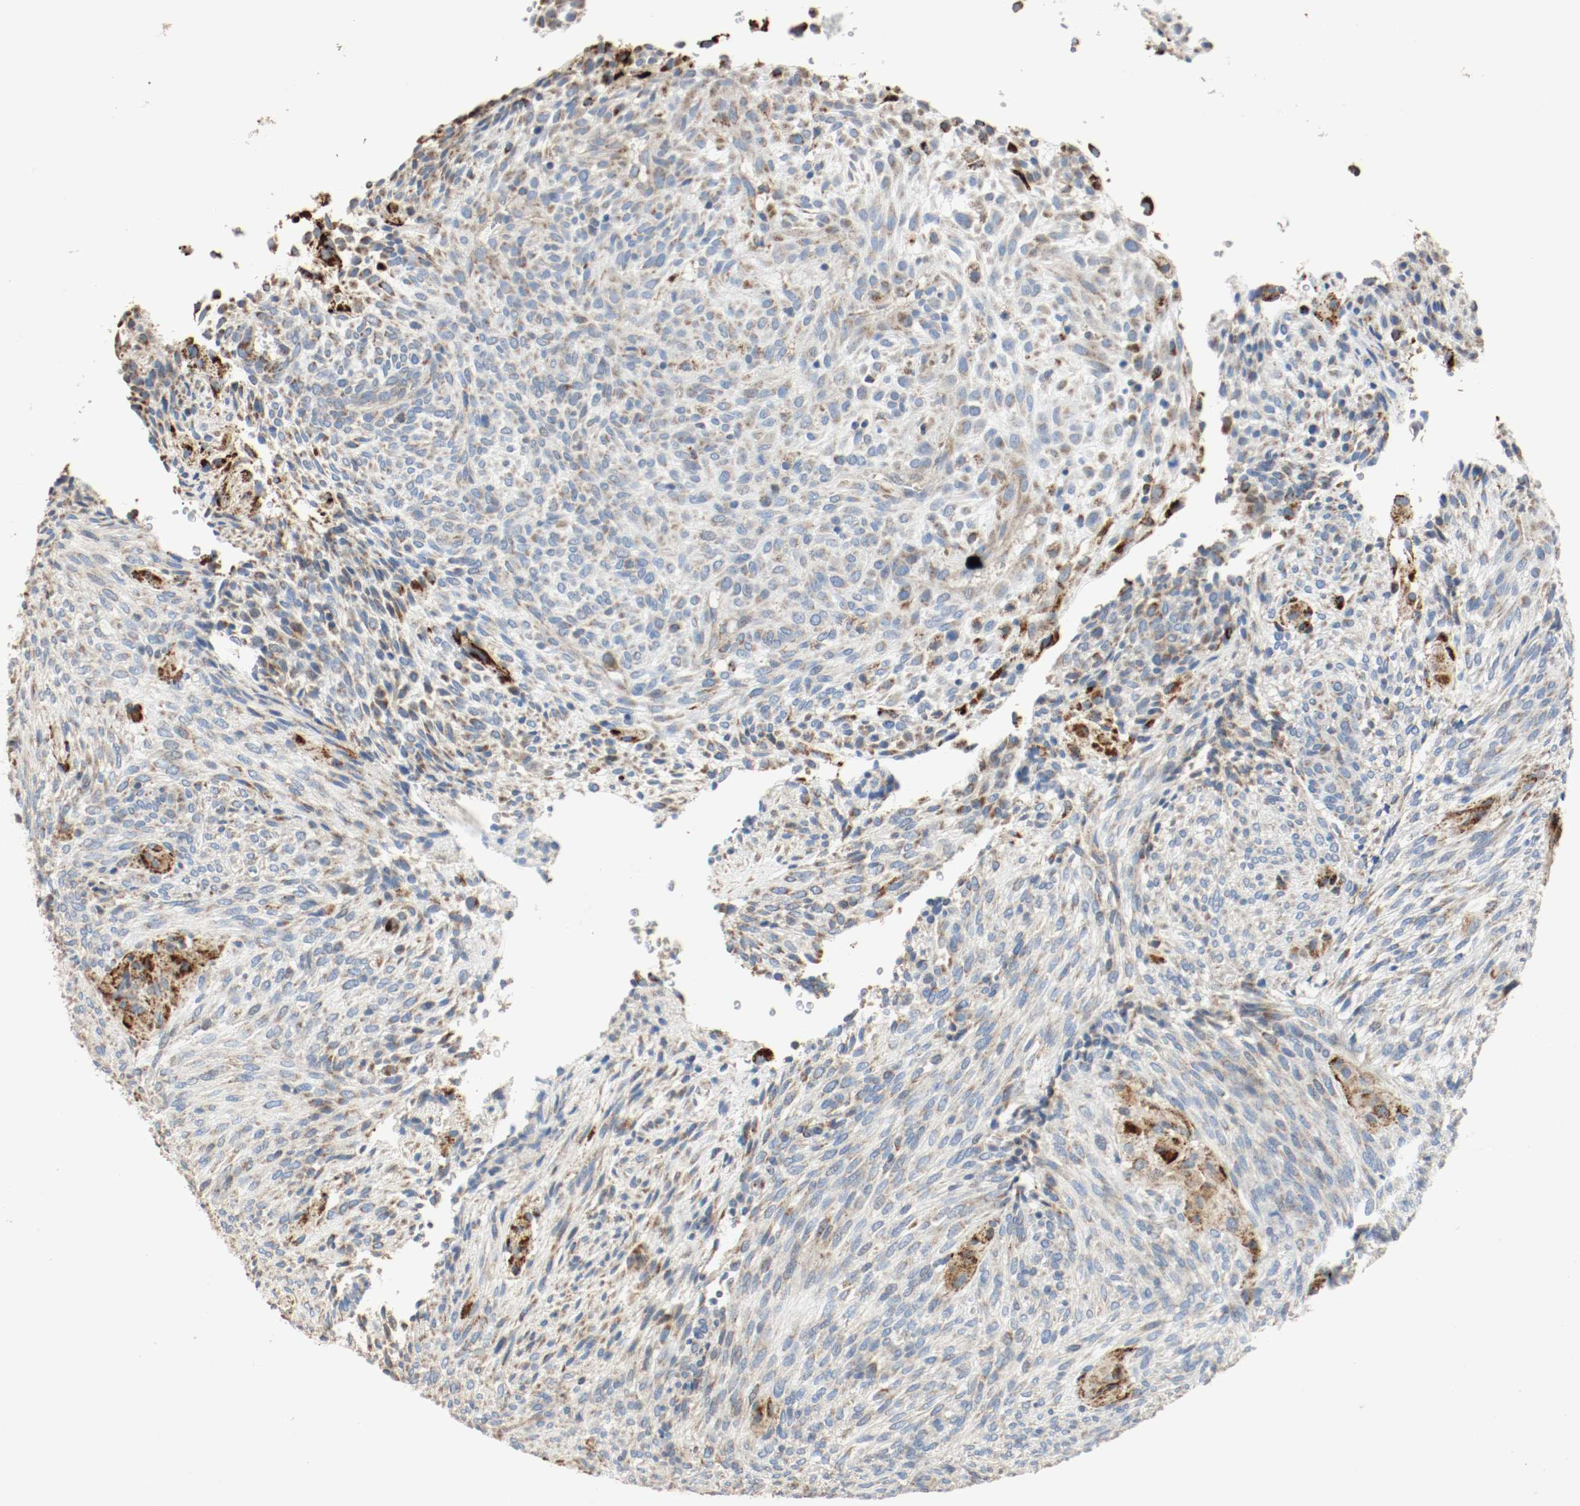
{"staining": {"intensity": "moderate", "quantity": ">75%", "location": "cytoplasmic/membranous"}, "tissue": "glioma", "cell_type": "Tumor cells", "image_type": "cancer", "snomed": [{"axis": "morphology", "description": "Glioma, malignant, High grade"}, {"axis": "topography", "description": "Cerebral cortex"}], "caption": "Moderate cytoplasmic/membranous expression for a protein is appreciated in about >75% of tumor cells of glioma using IHC.", "gene": "ALDH4A1", "patient": {"sex": "female", "age": 55}}